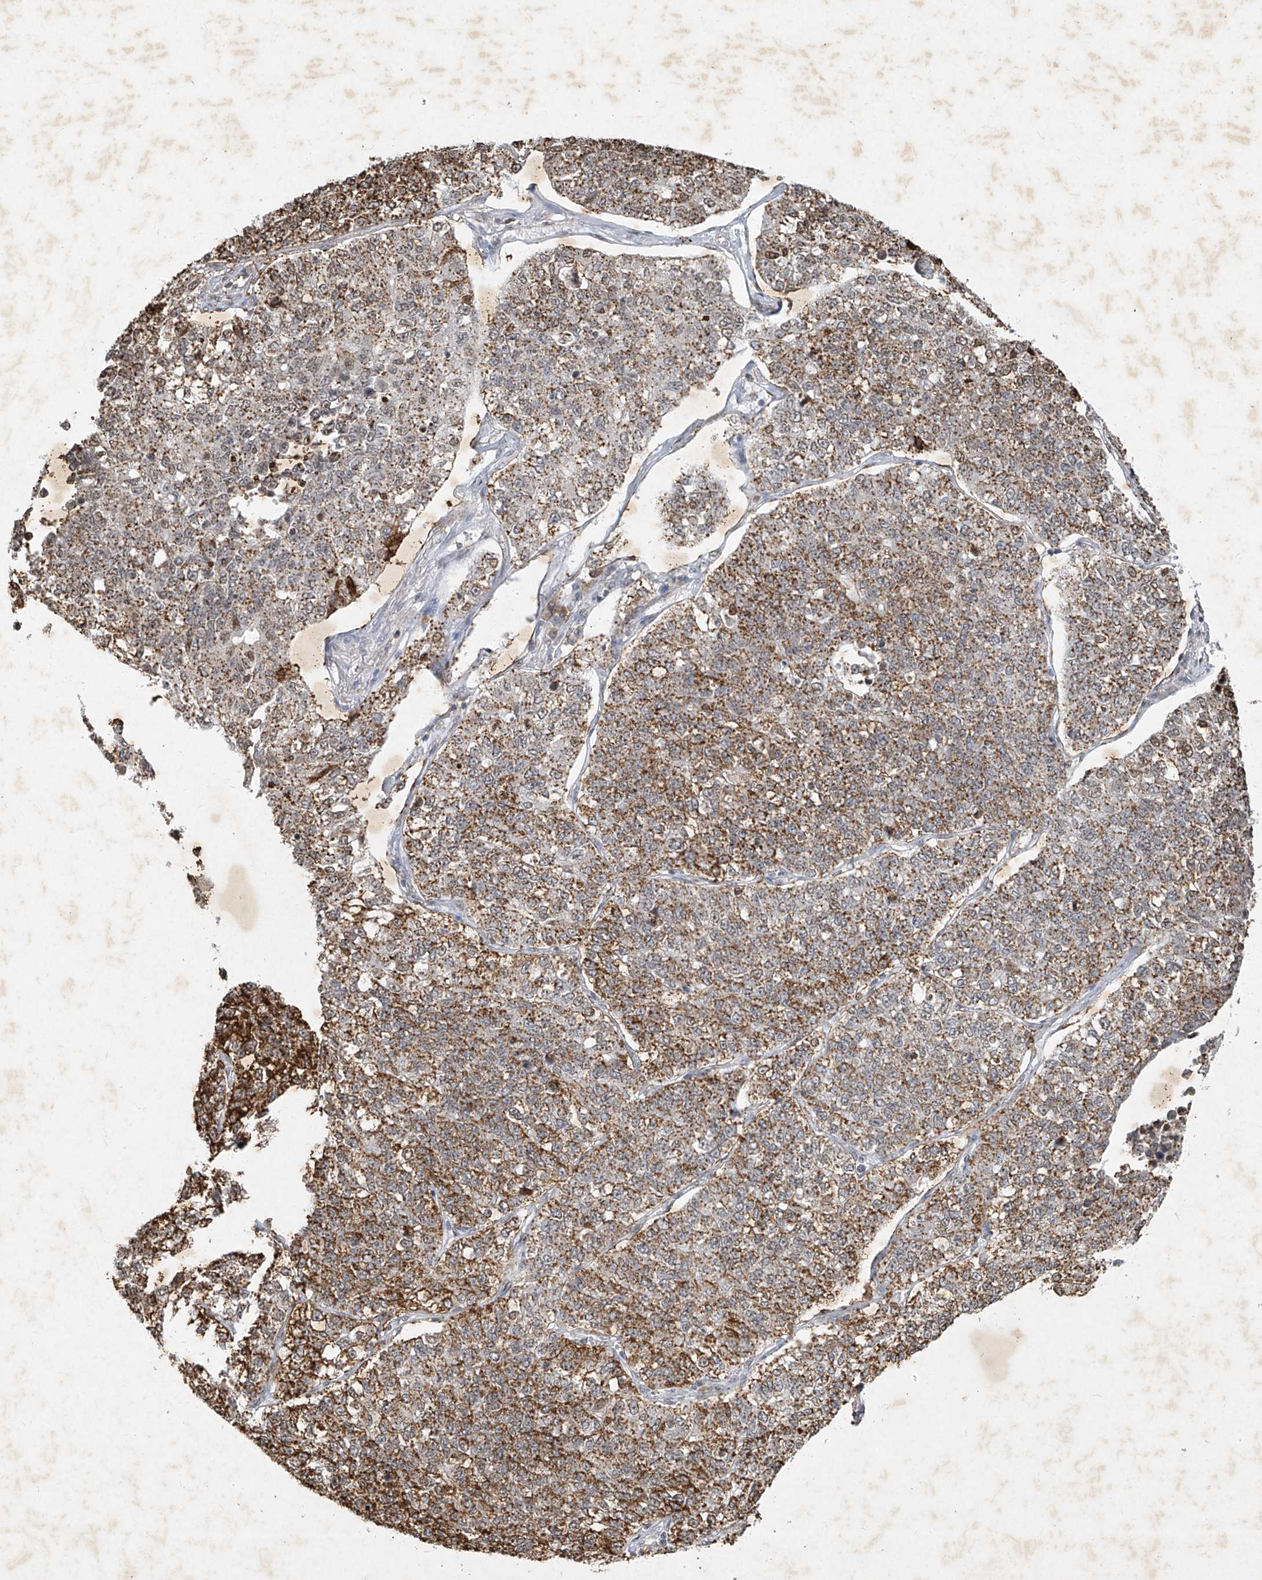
{"staining": {"intensity": "moderate", "quantity": ">75%", "location": "cytoplasmic/membranous"}, "tissue": "lung cancer", "cell_type": "Tumor cells", "image_type": "cancer", "snomed": [{"axis": "morphology", "description": "Adenocarcinoma, NOS"}, {"axis": "topography", "description": "Lung"}], "caption": "Human adenocarcinoma (lung) stained with a protein marker reveals moderate staining in tumor cells.", "gene": "ATRIP", "patient": {"sex": "male", "age": 49}}